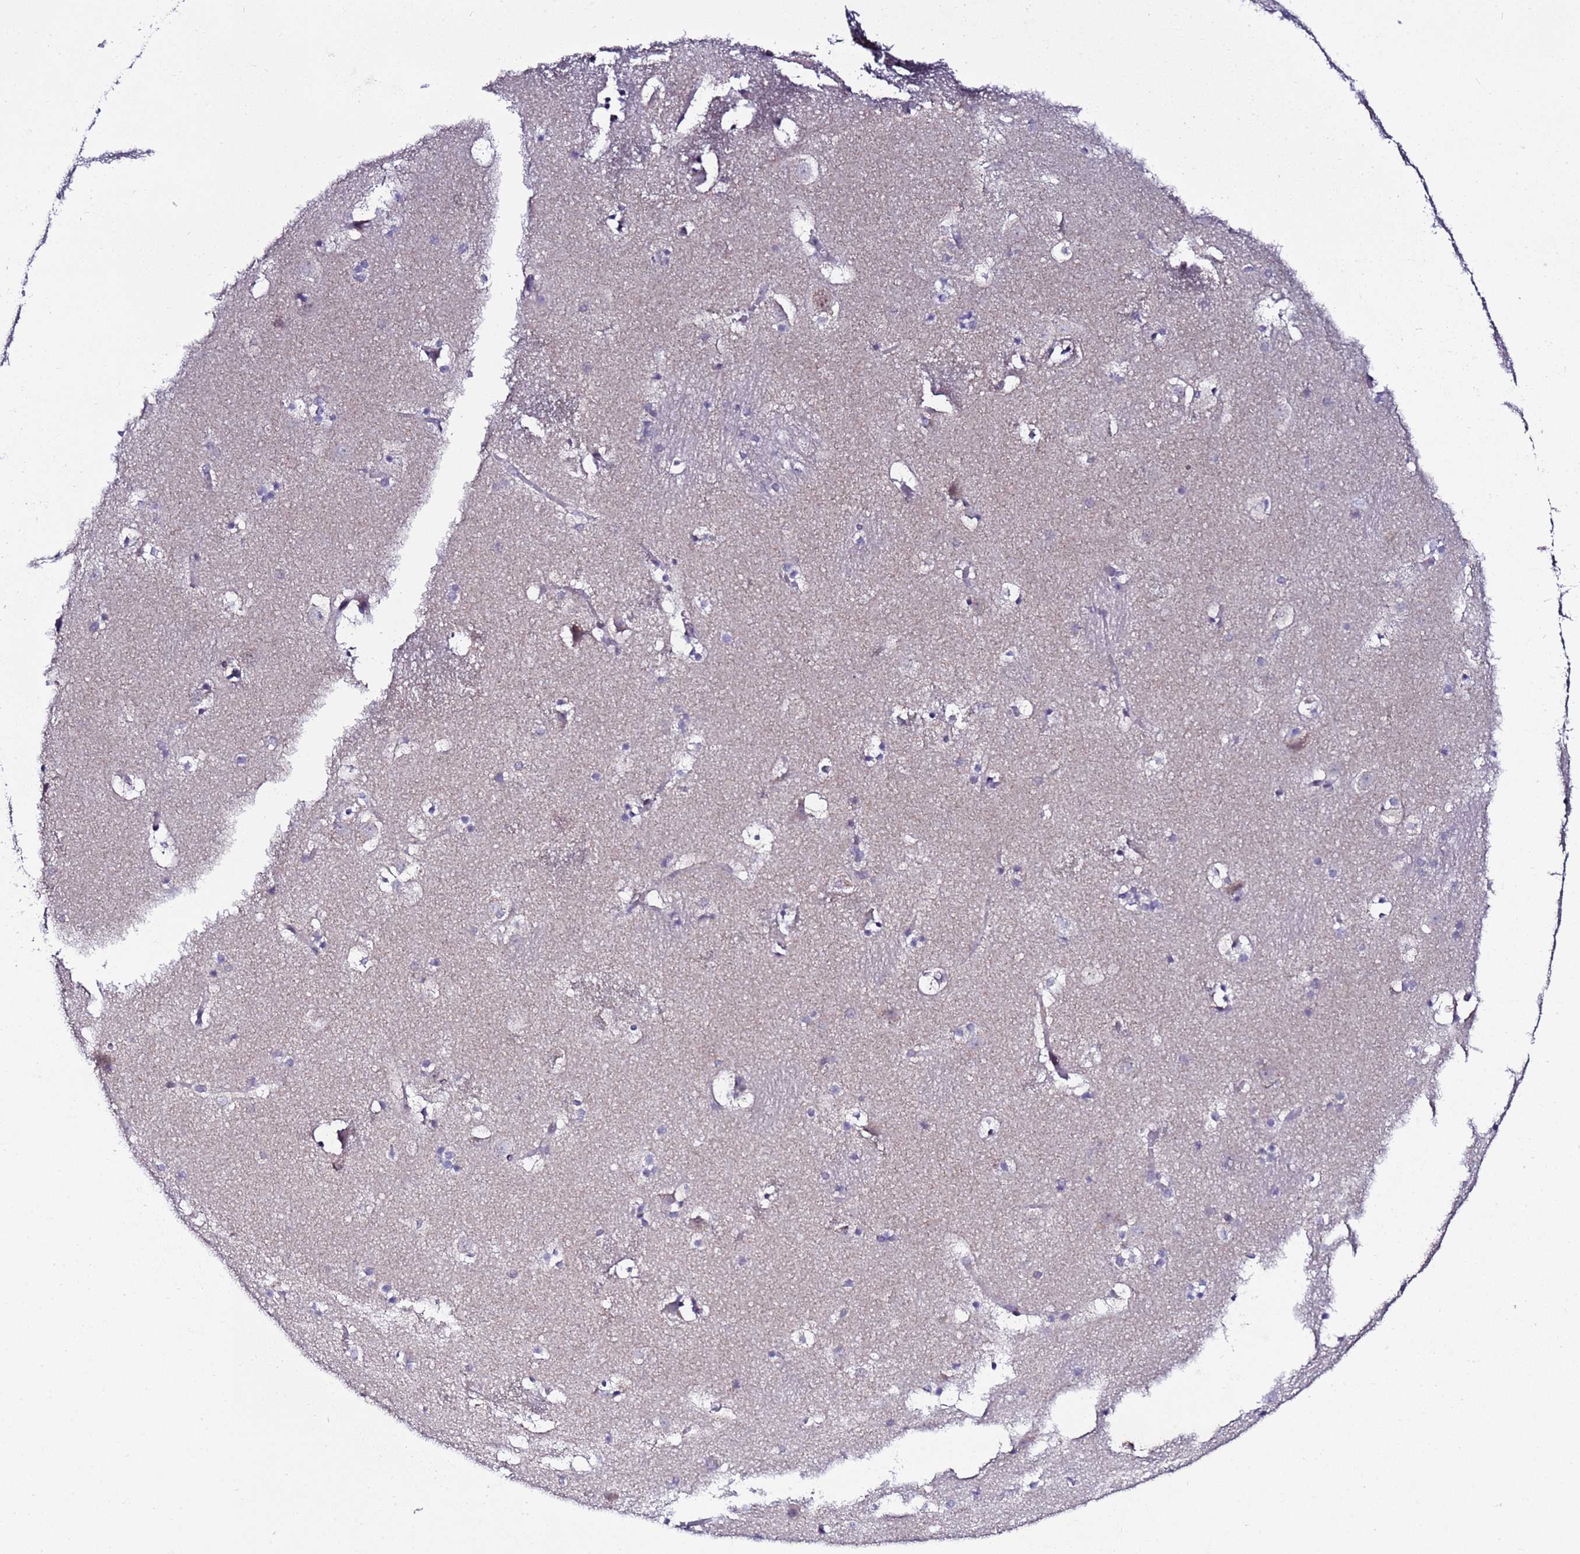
{"staining": {"intensity": "negative", "quantity": "none", "location": "none"}, "tissue": "caudate", "cell_type": "Glial cells", "image_type": "normal", "snomed": [{"axis": "morphology", "description": "Normal tissue, NOS"}, {"axis": "topography", "description": "Lateral ventricle wall"}], "caption": "A micrograph of human caudate is negative for staining in glial cells.", "gene": "C19orf47", "patient": {"sex": "male", "age": 45}}